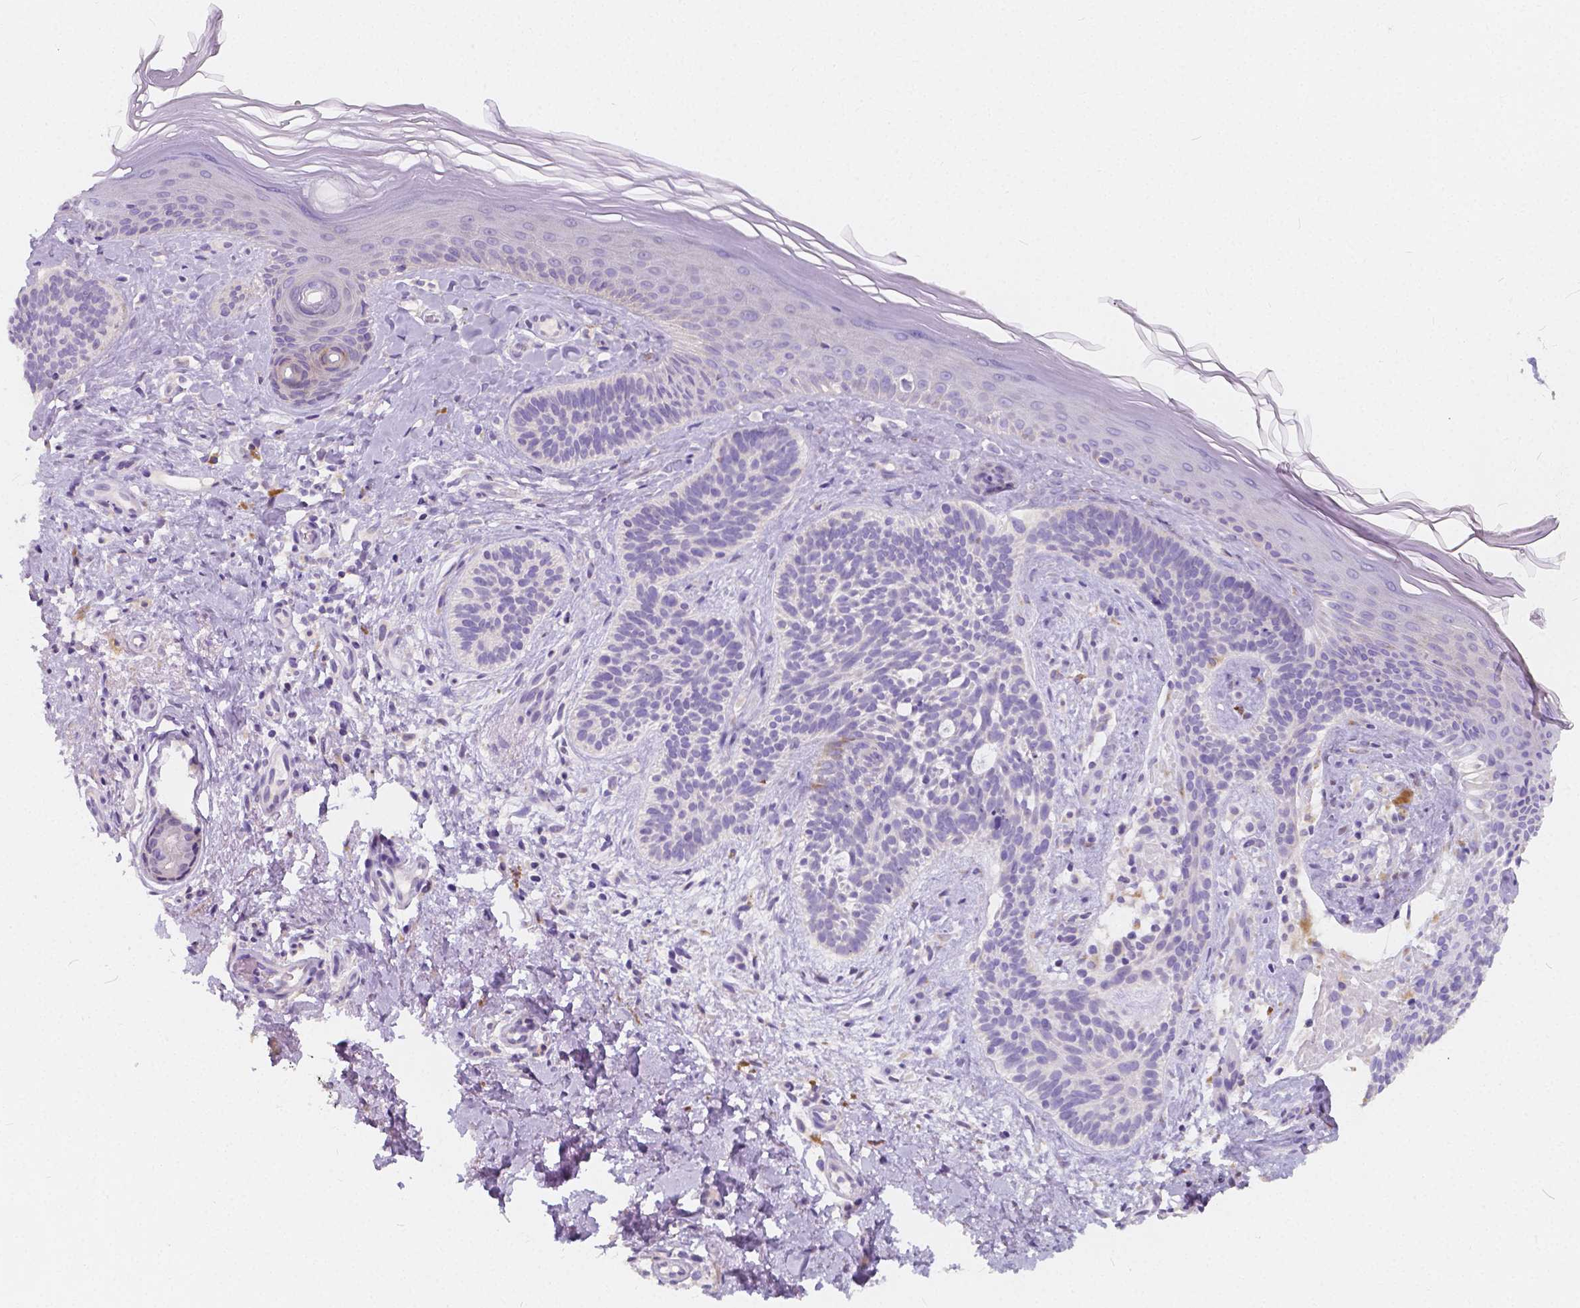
{"staining": {"intensity": "negative", "quantity": "none", "location": "none"}, "tissue": "skin cancer", "cell_type": "Tumor cells", "image_type": "cancer", "snomed": [{"axis": "morphology", "description": "Basal cell carcinoma"}, {"axis": "topography", "description": "Skin"}], "caption": "Human skin basal cell carcinoma stained for a protein using immunohistochemistry (IHC) displays no expression in tumor cells.", "gene": "RNF186", "patient": {"sex": "male", "age": 79}}